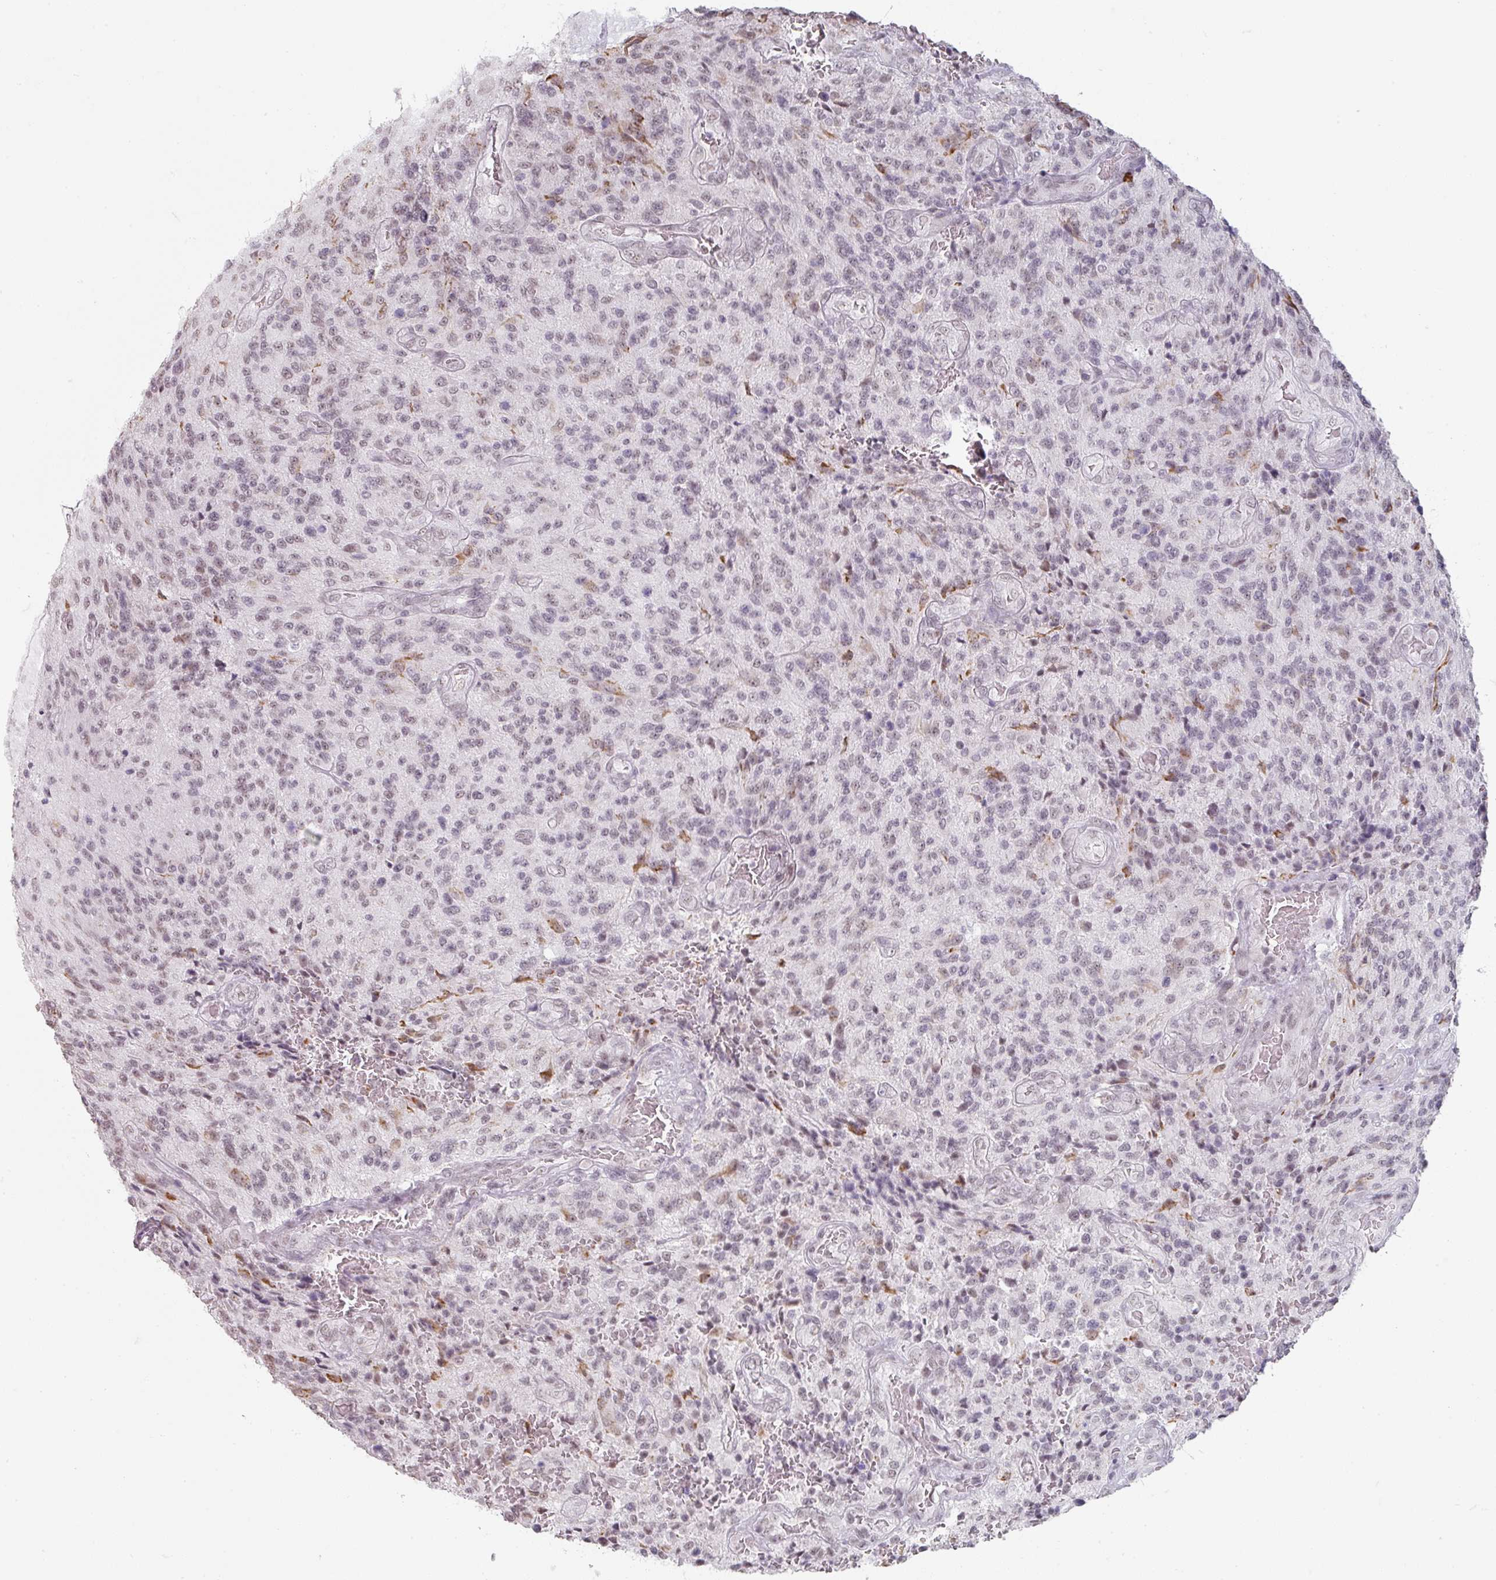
{"staining": {"intensity": "moderate", "quantity": "<25%", "location": "cytoplasmic/membranous,nuclear"}, "tissue": "glioma", "cell_type": "Tumor cells", "image_type": "cancer", "snomed": [{"axis": "morphology", "description": "Normal tissue, NOS"}, {"axis": "morphology", "description": "Glioma, malignant, High grade"}, {"axis": "topography", "description": "Cerebral cortex"}], "caption": "An image of malignant glioma (high-grade) stained for a protein exhibits moderate cytoplasmic/membranous and nuclear brown staining in tumor cells.", "gene": "SPRR1A", "patient": {"sex": "male", "age": 56}}